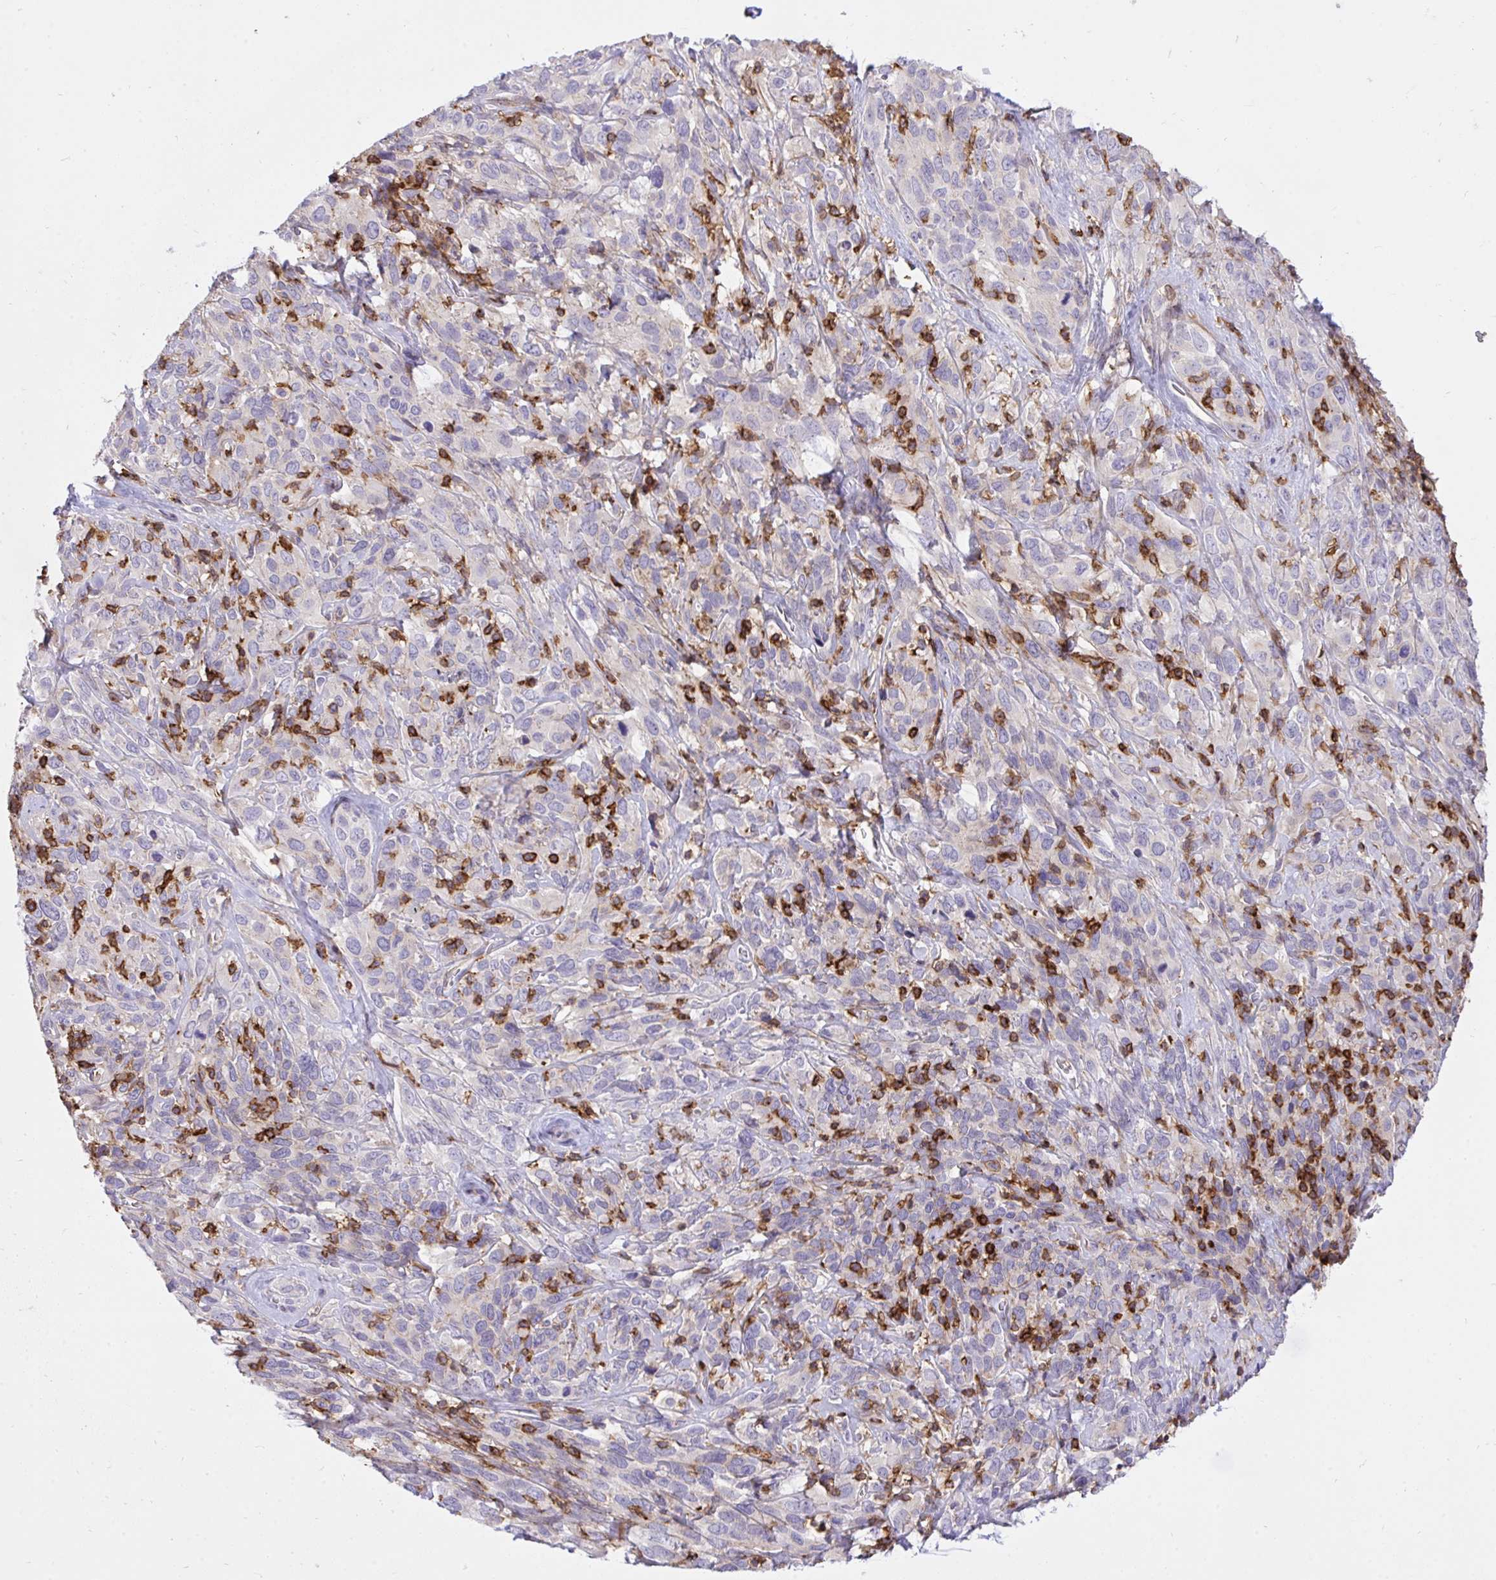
{"staining": {"intensity": "negative", "quantity": "none", "location": "none"}, "tissue": "cervical cancer", "cell_type": "Tumor cells", "image_type": "cancer", "snomed": [{"axis": "morphology", "description": "Normal tissue, NOS"}, {"axis": "morphology", "description": "Squamous cell carcinoma, NOS"}, {"axis": "topography", "description": "Cervix"}], "caption": "DAB immunohistochemical staining of cervical cancer (squamous cell carcinoma) demonstrates no significant expression in tumor cells.", "gene": "ERI1", "patient": {"sex": "female", "age": 51}}